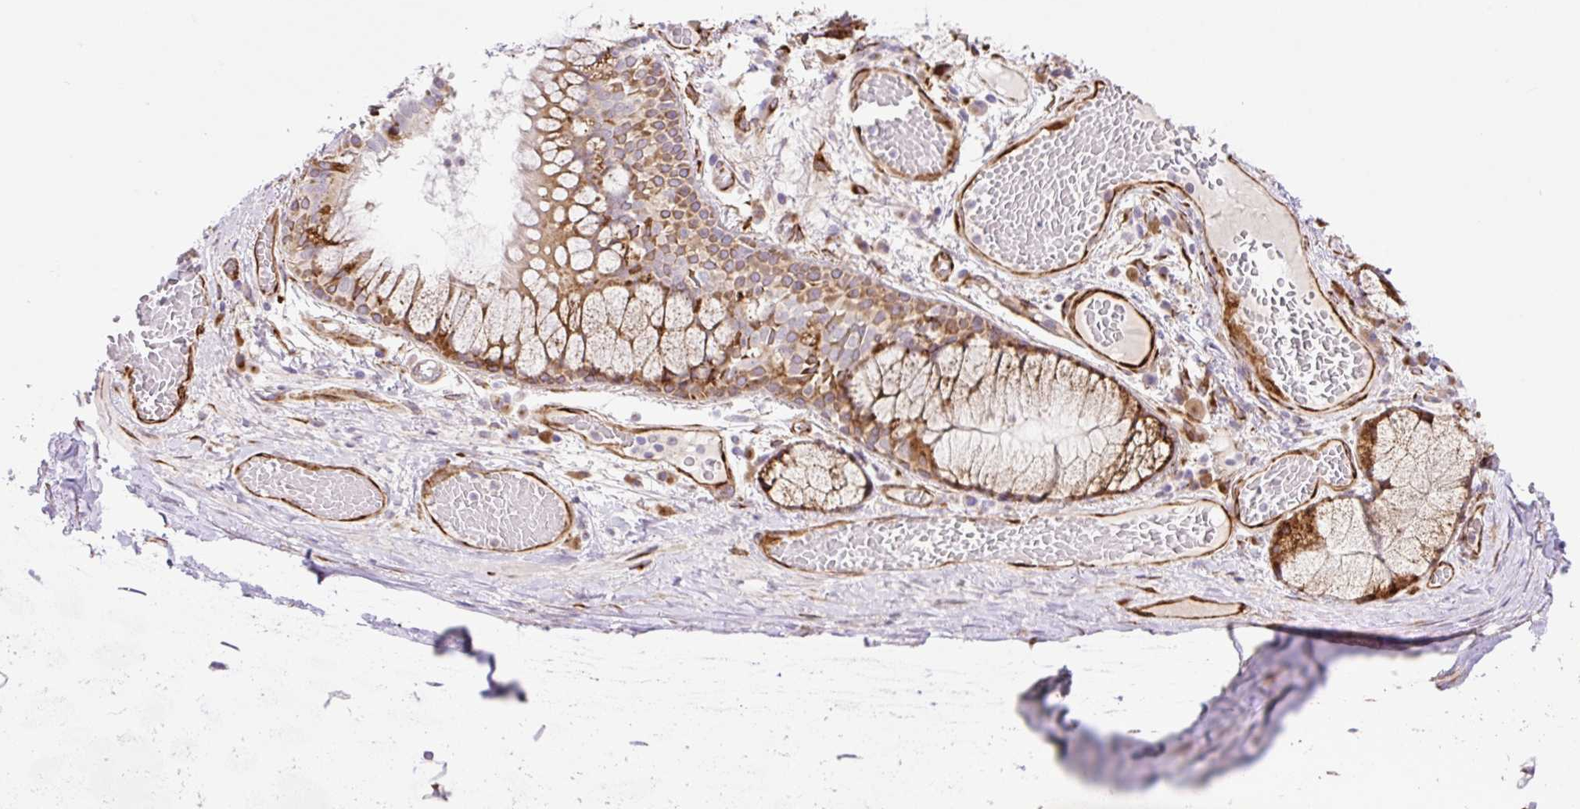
{"staining": {"intensity": "negative", "quantity": "none", "location": "none"}, "tissue": "soft tissue", "cell_type": "Chondrocytes", "image_type": "normal", "snomed": [{"axis": "morphology", "description": "Normal tissue, NOS"}, {"axis": "topography", "description": "Cartilage tissue"}, {"axis": "topography", "description": "Bronchus"}], "caption": "IHC histopathology image of unremarkable soft tissue: human soft tissue stained with DAB displays no significant protein positivity in chondrocytes. (Immunohistochemistry (ihc), brightfield microscopy, high magnification).", "gene": "RAB30", "patient": {"sex": "male", "age": 56}}